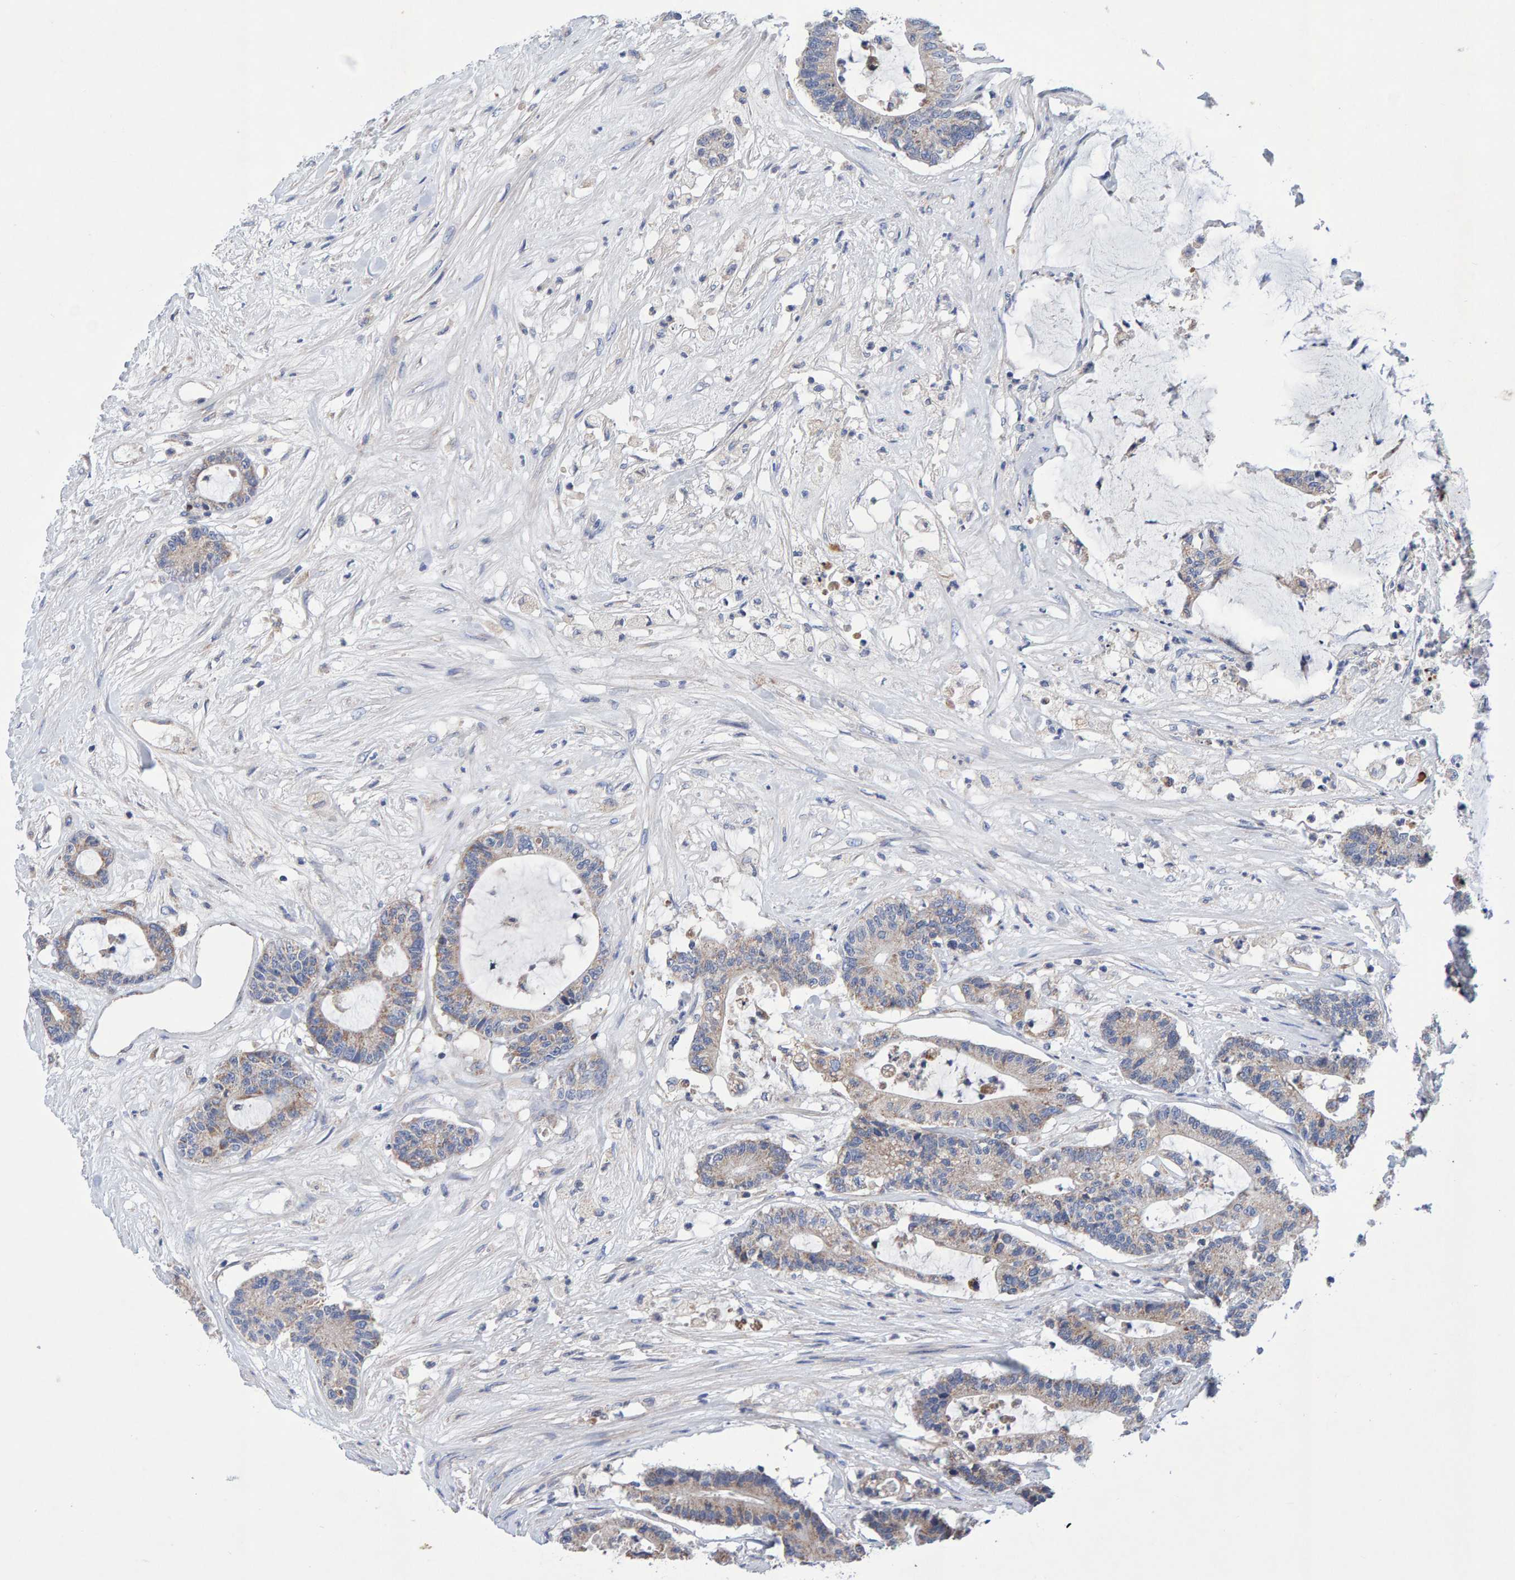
{"staining": {"intensity": "weak", "quantity": ">75%", "location": "cytoplasmic/membranous"}, "tissue": "colorectal cancer", "cell_type": "Tumor cells", "image_type": "cancer", "snomed": [{"axis": "morphology", "description": "Adenocarcinoma, NOS"}, {"axis": "topography", "description": "Colon"}], "caption": "Immunohistochemistry (IHC) histopathology image of colorectal cancer (adenocarcinoma) stained for a protein (brown), which exhibits low levels of weak cytoplasmic/membranous expression in approximately >75% of tumor cells.", "gene": "EFR3A", "patient": {"sex": "female", "age": 84}}